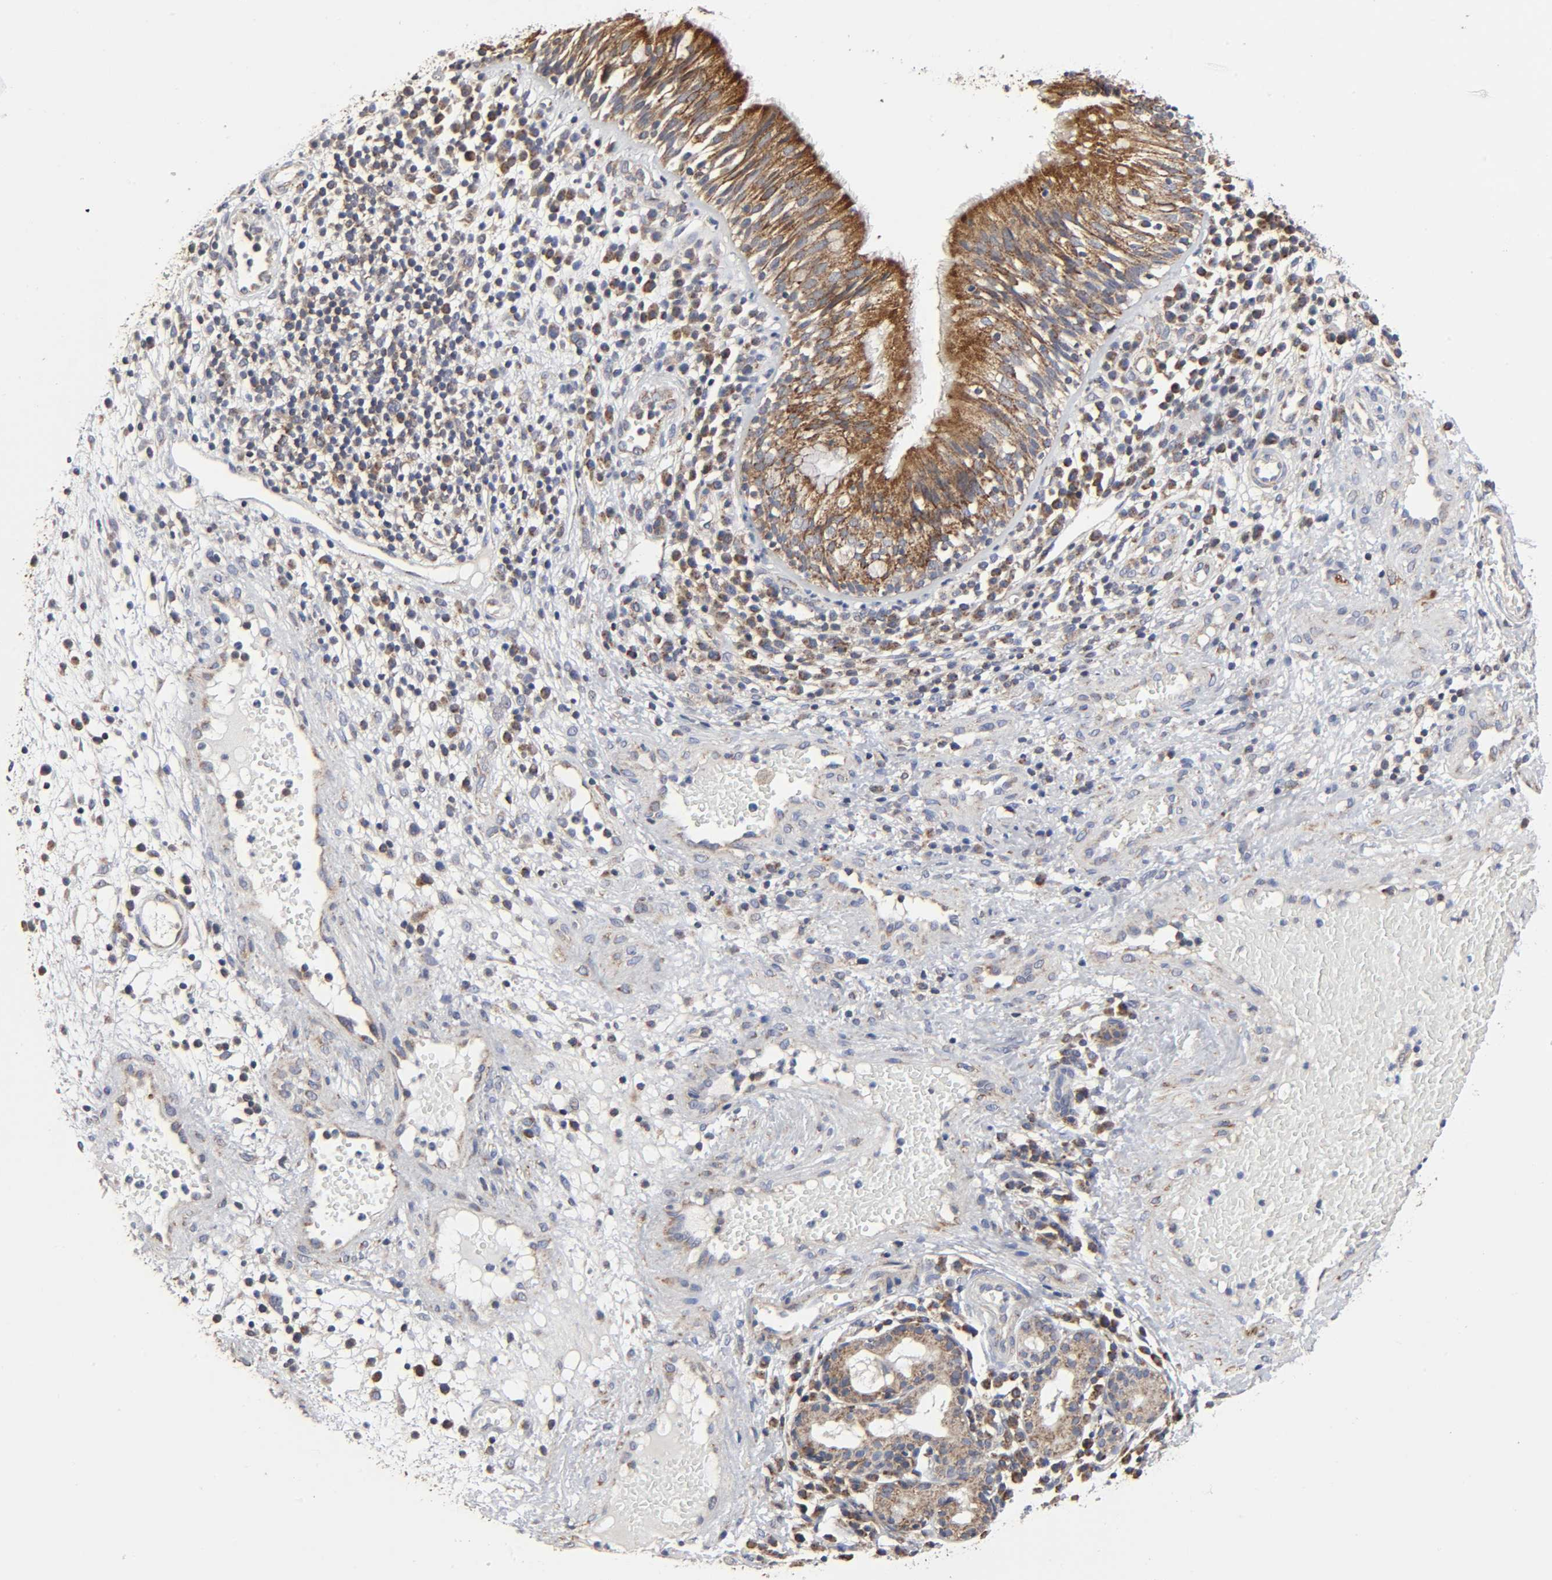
{"staining": {"intensity": "strong", "quantity": ">75%", "location": "cytoplasmic/membranous"}, "tissue": "nasopharynx", "cell_type": "Respiratory epithelial cells", "image_type": "normal", "snomed": [{"axis": "morphology", "description": "Normal tissue, NOS"}, {"axis": "topography", "description": "Nasopharynx"}], "caption": "A high-resolution micrograph shows immunohistochemistry staining of normal nasopharynx, which exhibits strong cytoplasmic/membranous staining in approximately >75% of respiratory epithelial cells.", "gene": "COX6B1", "patient": {"sex": "female", "age": 54}}